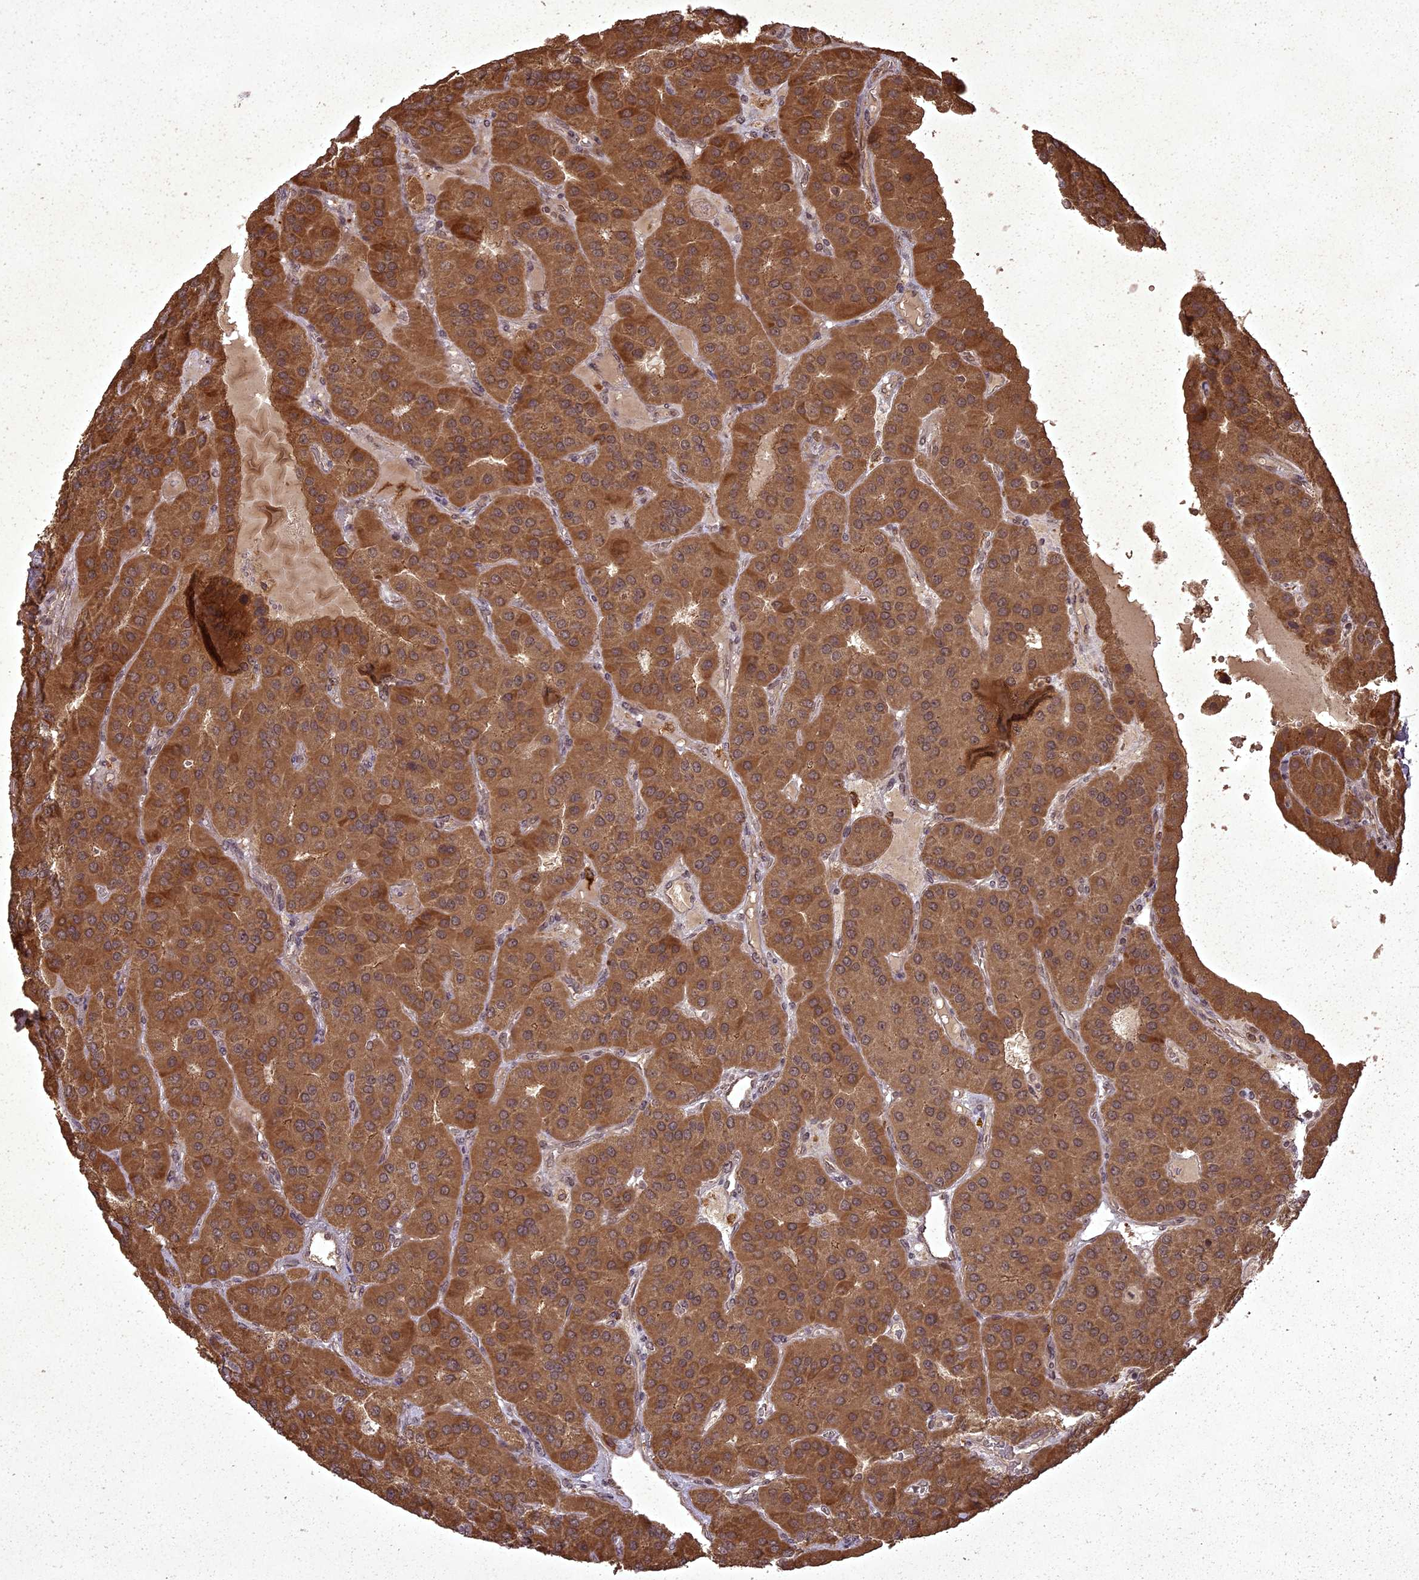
{"staining": {"intensity": "moderate", "quantity": ">75%", "location": "cytoplasmic/membranous"}, "tissue": "parathyroid gland", "cell_type": "Glandular cells", "image_type": "normal", "snomed": [{"axis": "morphology", "description": "Normal tissue, NOS"}, {"axis": "morphology", "description": "Adenoma, NOS"}, {"axis": "topography", "description": "Parathyroid gland"}], "caption": "Immunohistochemical staining of unremarkable parathyroid gland shows medium levels of moderate cytoplasmic/membranous positivity in approximately >75% of glandular cells. The staining was performed using DAB to visualize the protein expression in brown, while the nuclei were stained in blue with hematoxylin (Magnification: 20x).", "gene": "ING5", "patient": {"sex": "female", "age": 86}}